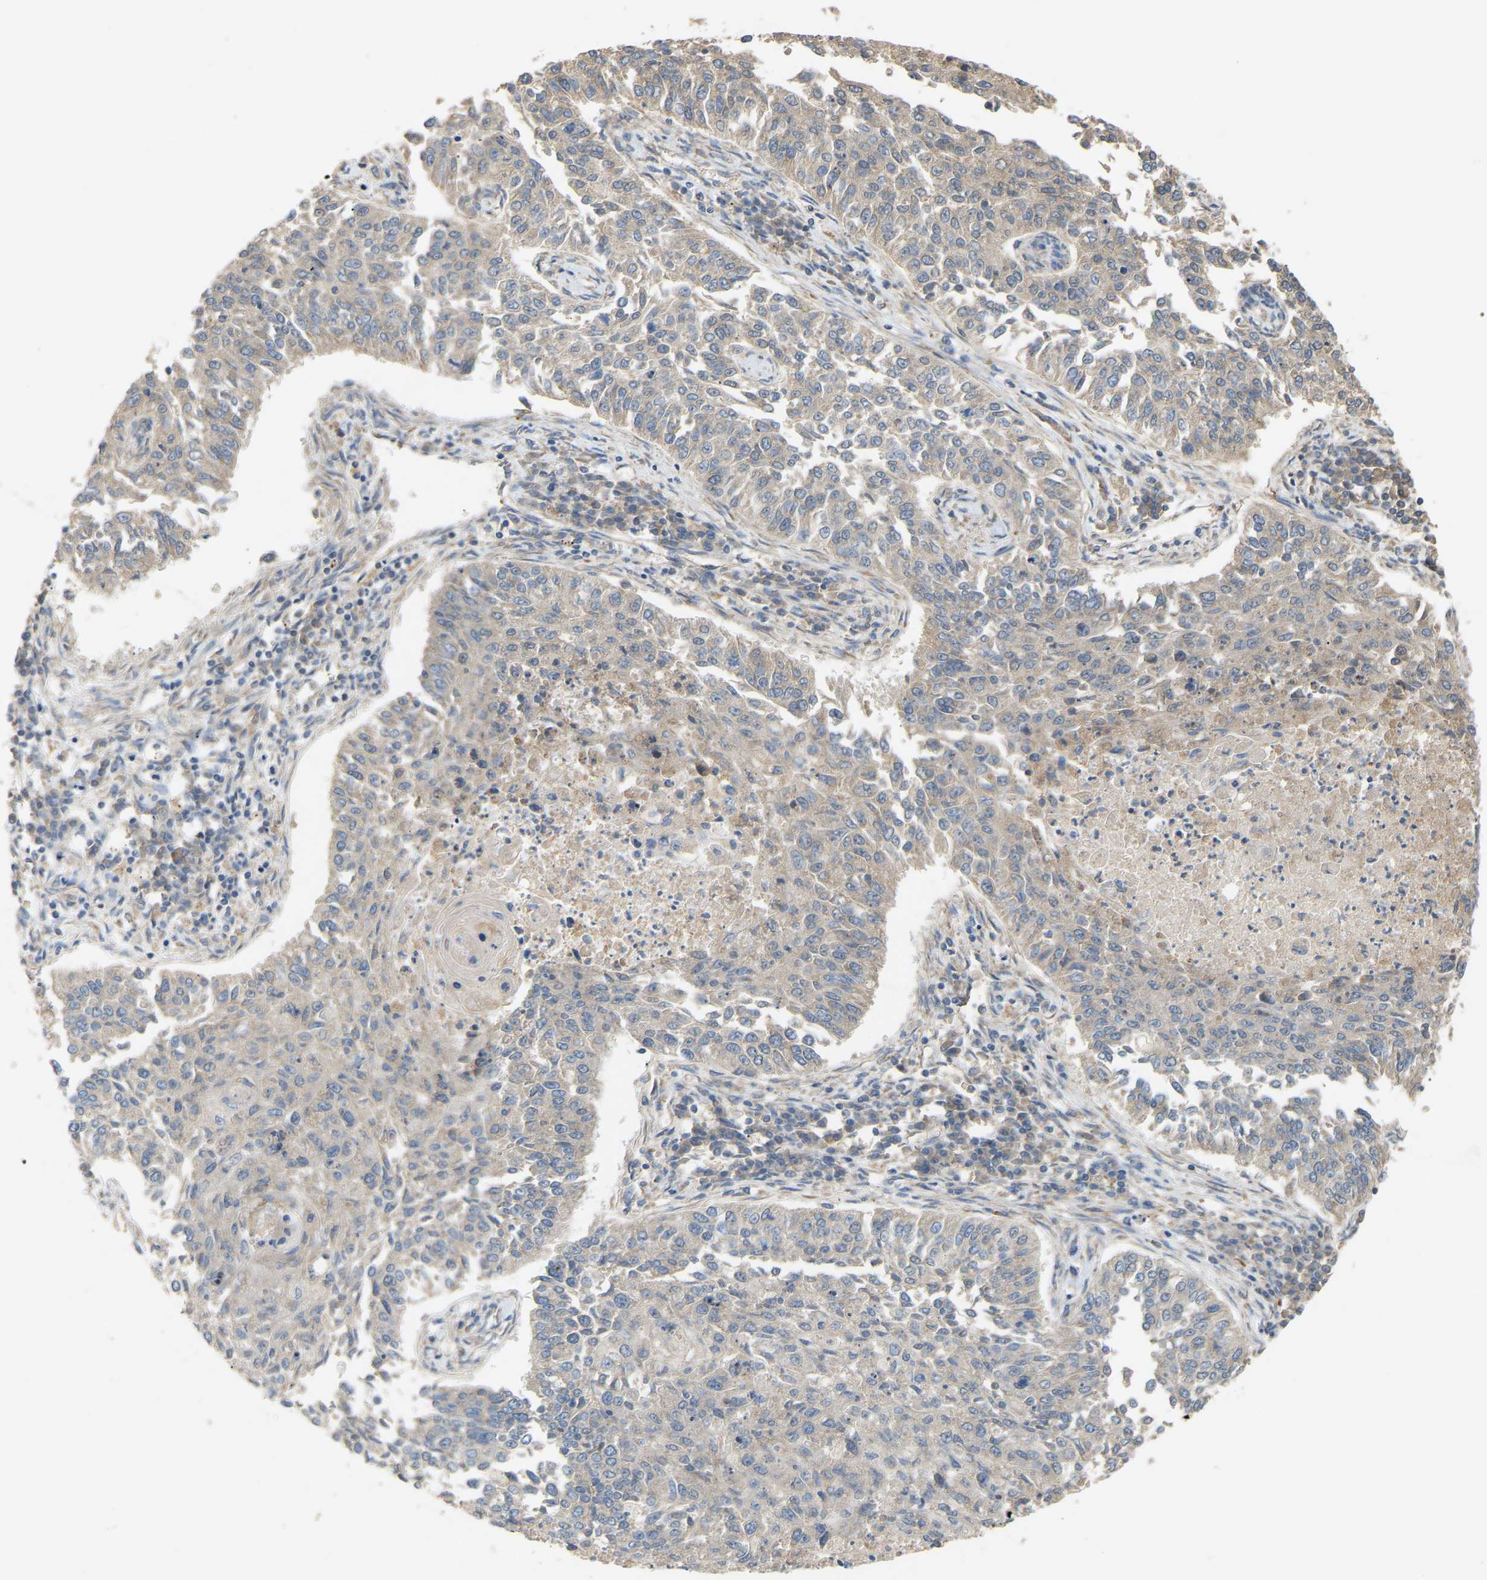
{"staining": {"intensity": "weak", "quantity": "<25%", "location": "cytoplasmic/membranous"}, "tissue": "lung cancer", "cell_type": "Tumor cells", "image_type": "cancer", "snomed": [{"axis": "morphology", "description": "Normal tissue, NOS"}, {"axis": "morphology", "description": "Squamous cell carcinoma, NOS"}, {"axis": "topography", "description": "Cartilage tissue"}, {"axis": "topography", "description": "Bronchus"}, {"axis": "topography", "description": "Lung"}], "caption": "Immunohistochemistry image of neoplastic tissue: human squamous cell carcinoma (lung) stained with DAB (3,3'-diaminobenzidine) reveals no significant protein positivity in tumor cells. (Brightfield microscopy of DAB (3,3'-diaminobenzidine) immunohistochemistry at high magnification).", "gene": "PTPN4", "patient": {"sex": "female", "age": 49}}